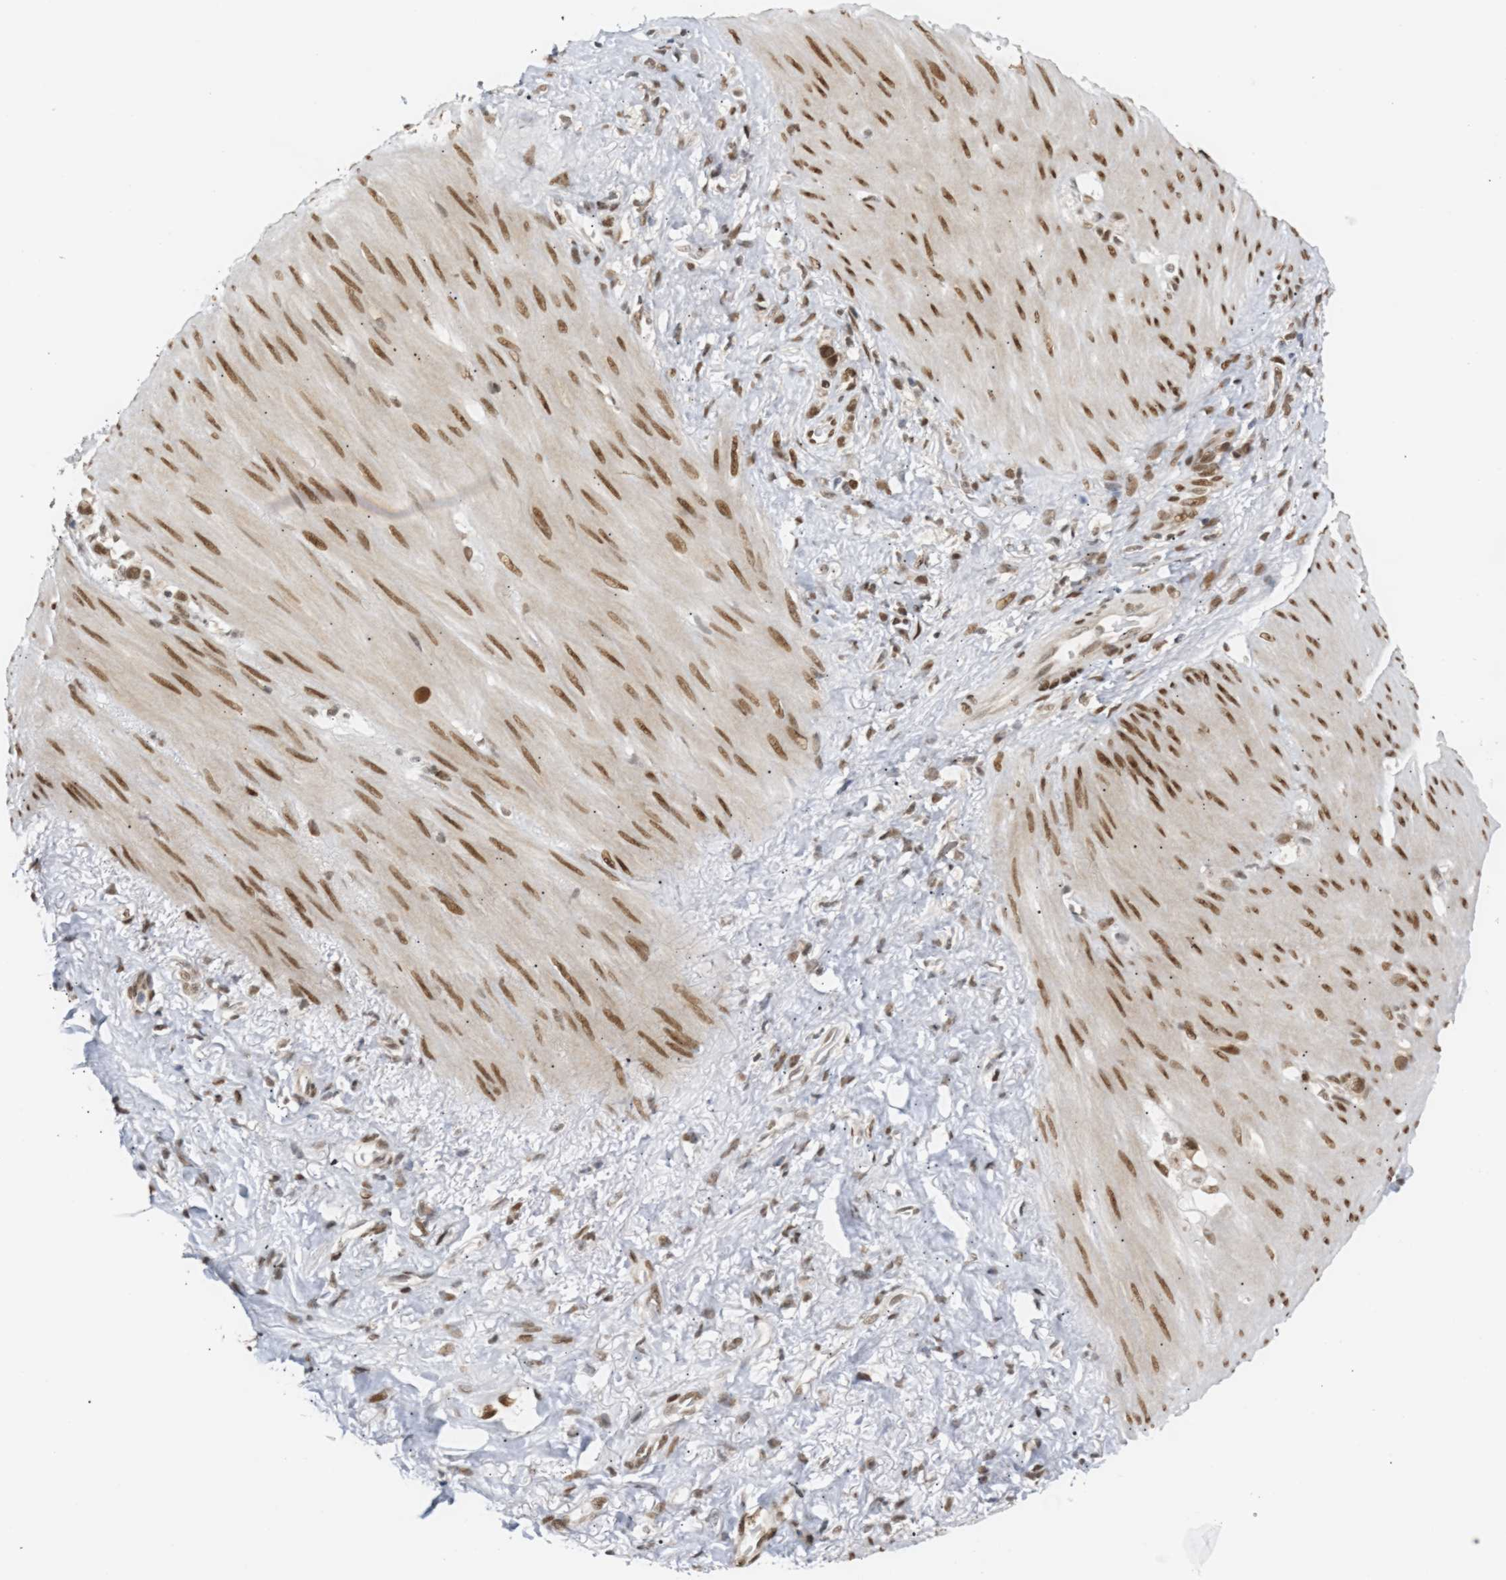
{"staining": {"intensity": "moderate", "quantity": ">75%", "location": "nuclear"}, "tissue": "stomach cancer", "cell_type": "Tumor cells", "image_type": "cancer", "snomed": [{"axis": "morphology", "description": "Normal tissue, NOS"}, {"axis": "morphology", "description": "Adenocarcinoma, NOS"}, {"axis": "morphology", "description": "Adenocarcinoma, High grade"}, {"axis": "topography", "description": "Stomach, upper"}, {"axis": "topography", "description": "Stomach"}], "caption": "Stomach adenocarcinoma (high-grade) stained for a protein (brown) reveals moderate nuclear positive positivity in approximately >75% of tumor cells.", "gene": "SSBP2", "patient": {"sex": "female", "age": 65}}